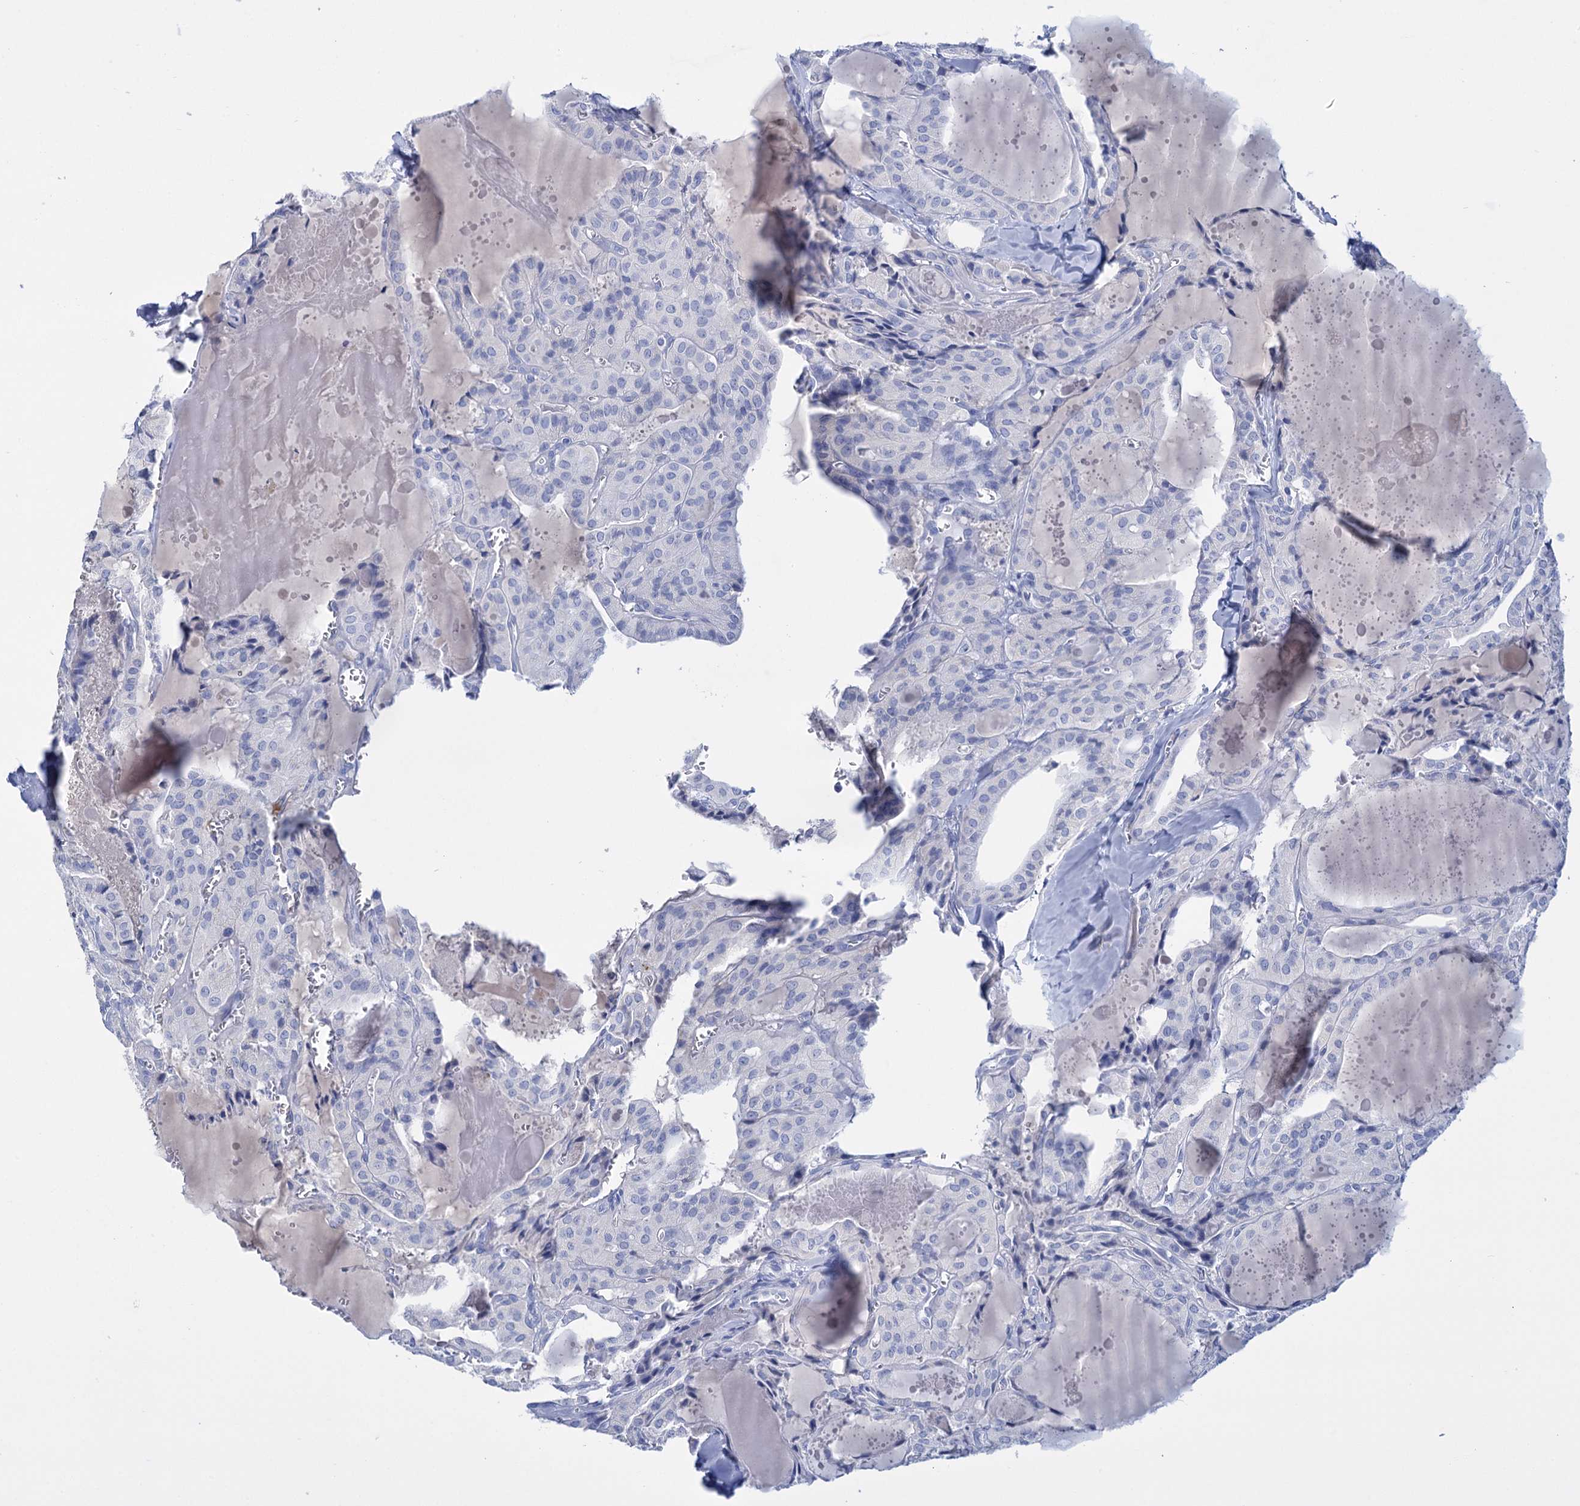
{"staining": {"intensity": "negative", "quantity": "none", "location": "none"}, "tissue": "thyroid cancer", "cell_type": "Tumor cells", "image_type": "cancer", "snomed": [{"axis": "morphology", "description": "Papillary adenocarcinoma, NOS"}, {"axis": "topography", "description": "Thyroid gland"}], "caption": "This image is of papillary adenocarcinoma (thyroid) stained with IHC to label a protein in brown with the nuclei are counter-stained blue. There is no positivity in tumor cells.", "gene": "FBXW12", "patient": {"sex": "male", "age": 52}}